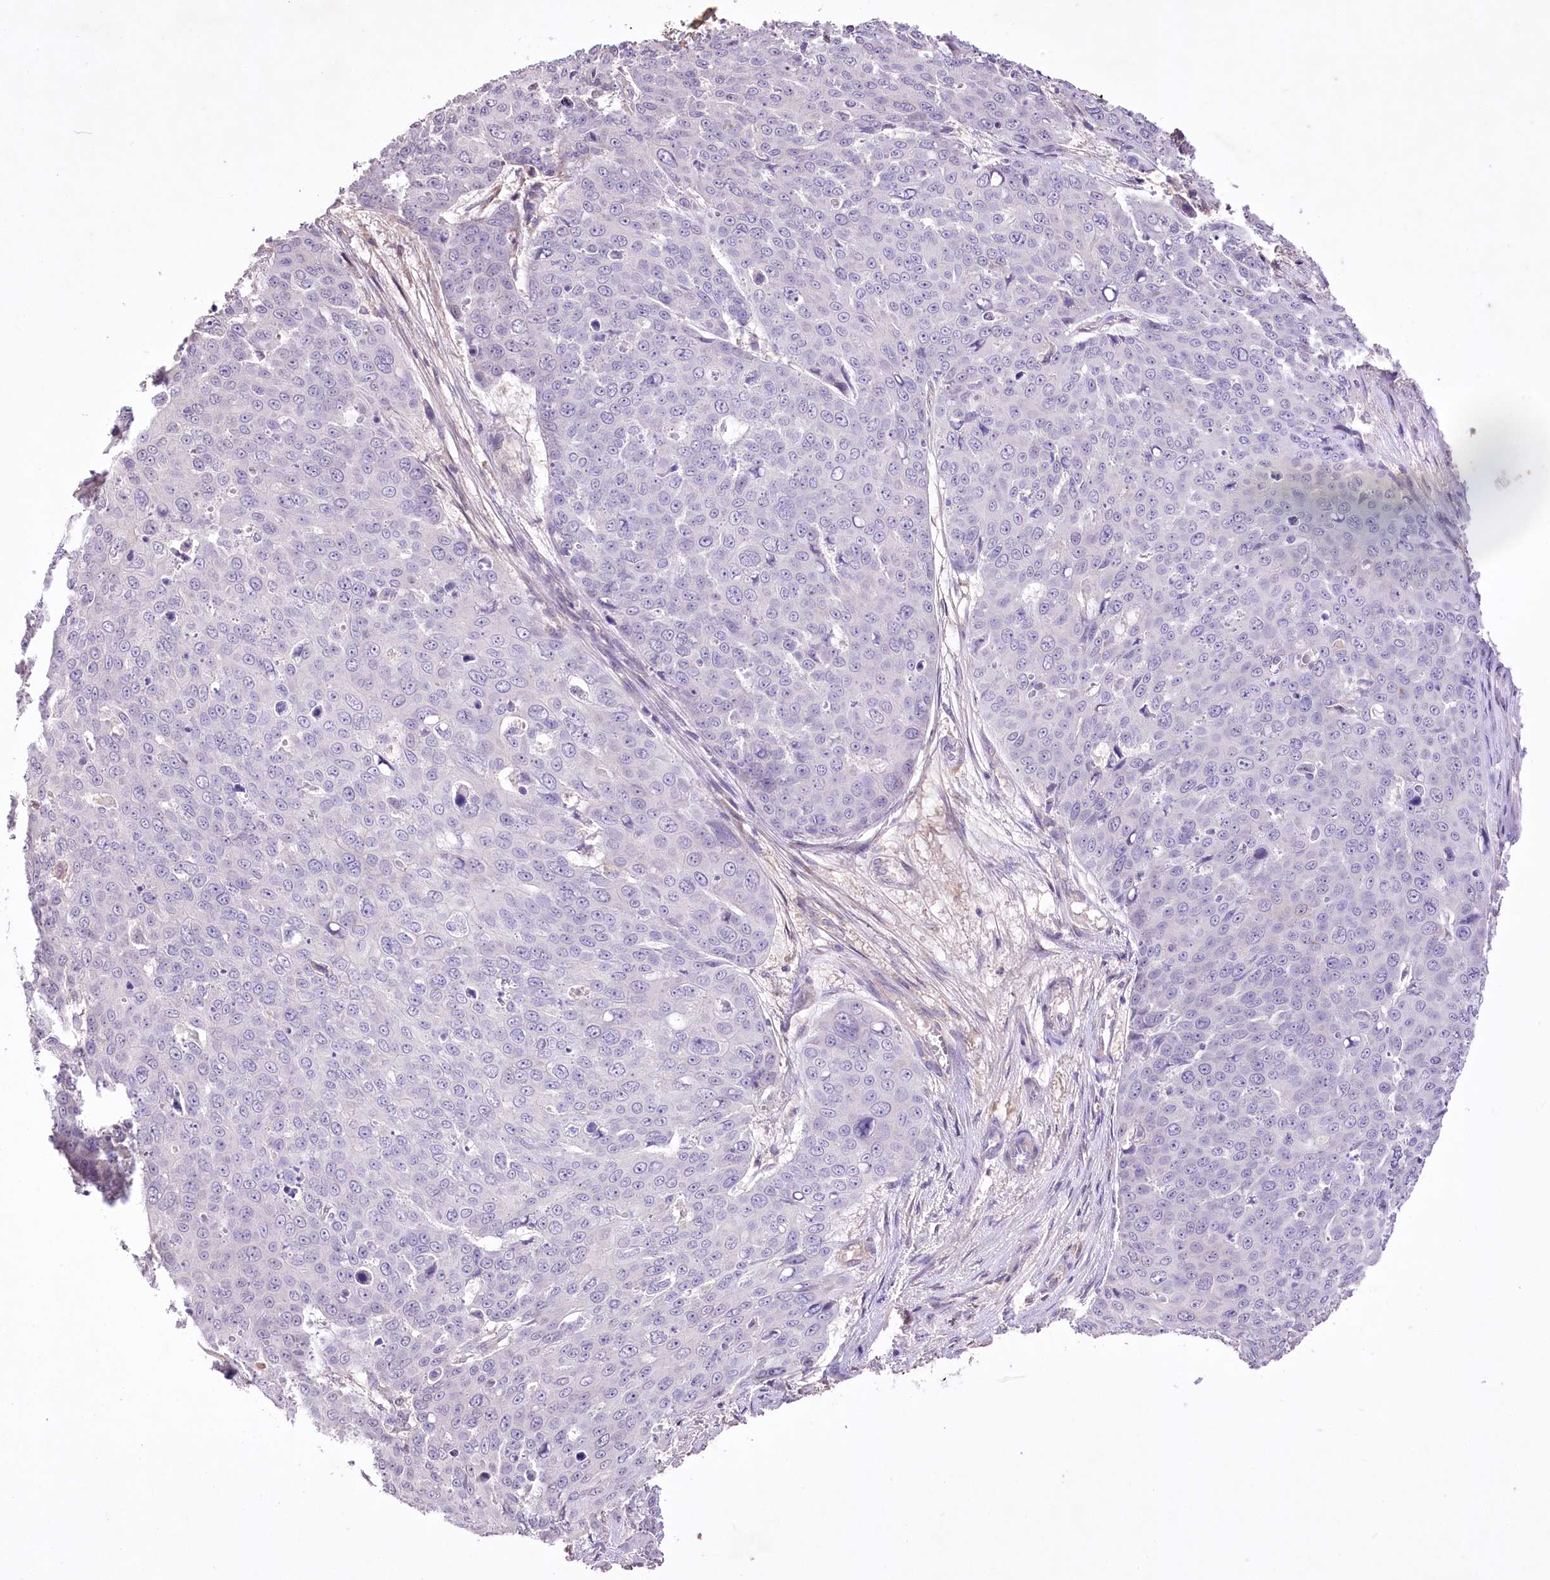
{"staining": {"intensity": "negative", "quantity": "none", "location": "none"}, "tissue": "skin cancer", "cell_type": "Tumor cells", "image_type": "cancer", "snomed": [{"axis": "morphology", "description": "Squamous cell carcinoma, NOS"}, {"axis": "topography", "description": "Skin"}], "caption": "Photomicrograph shows no significant protein staining in tumor cells of skin squamous cell carcinoma.", "gene": "ENPP1", "patient": {"sex": "male", "age": 71}}